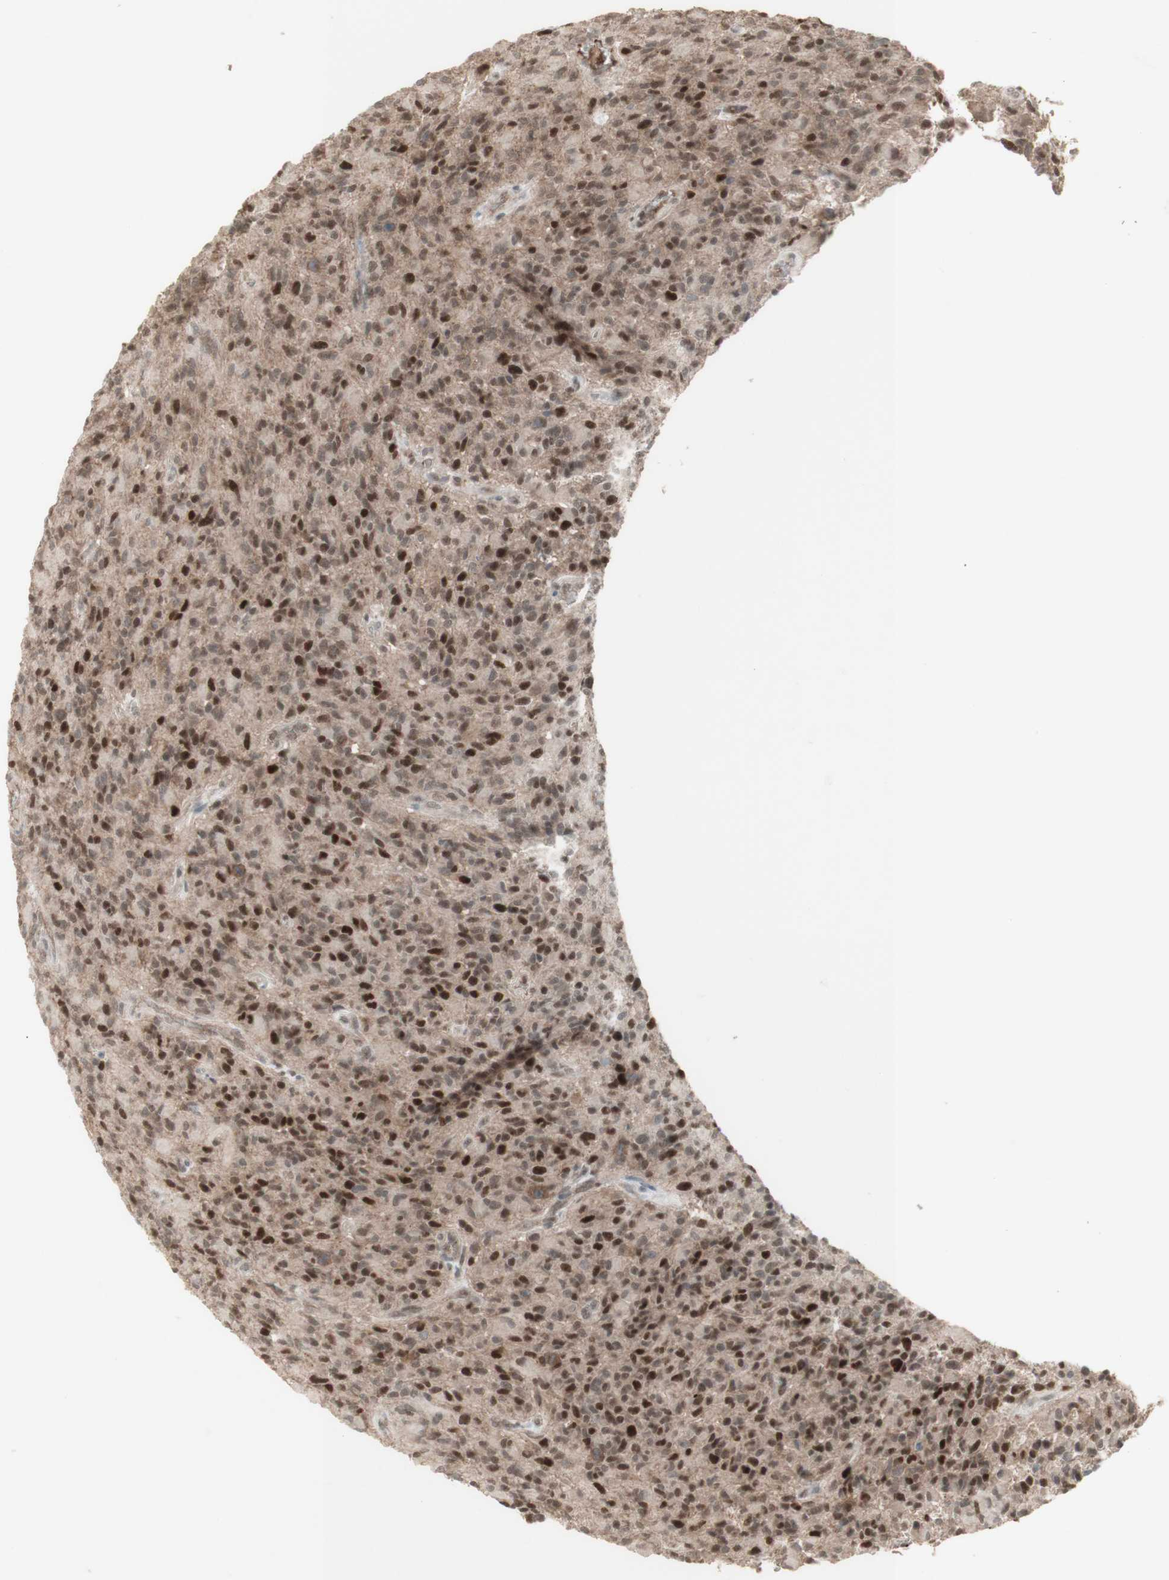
{"staining": {"intensity": "strong", "quantity": ">75%", "location": "cytoplasmic/membranous,nuclear"}, "tissue": "glioma", "cell_type": "Tumor cells", "image_type": "cancer", "snomed": [{"axis": "morphology", "description": "Glioma, malignant, High grade"}, {"axis": "topography", "description": "Brain"}], "caption": "Tumor cells exhibit high levels of strong cytoplasmic/membranous and nuclear staining in about >75% of cells in malignant glioma (high-grade).", "gene": "MSH6", "patient": {"sex": "male", "age": 71}}